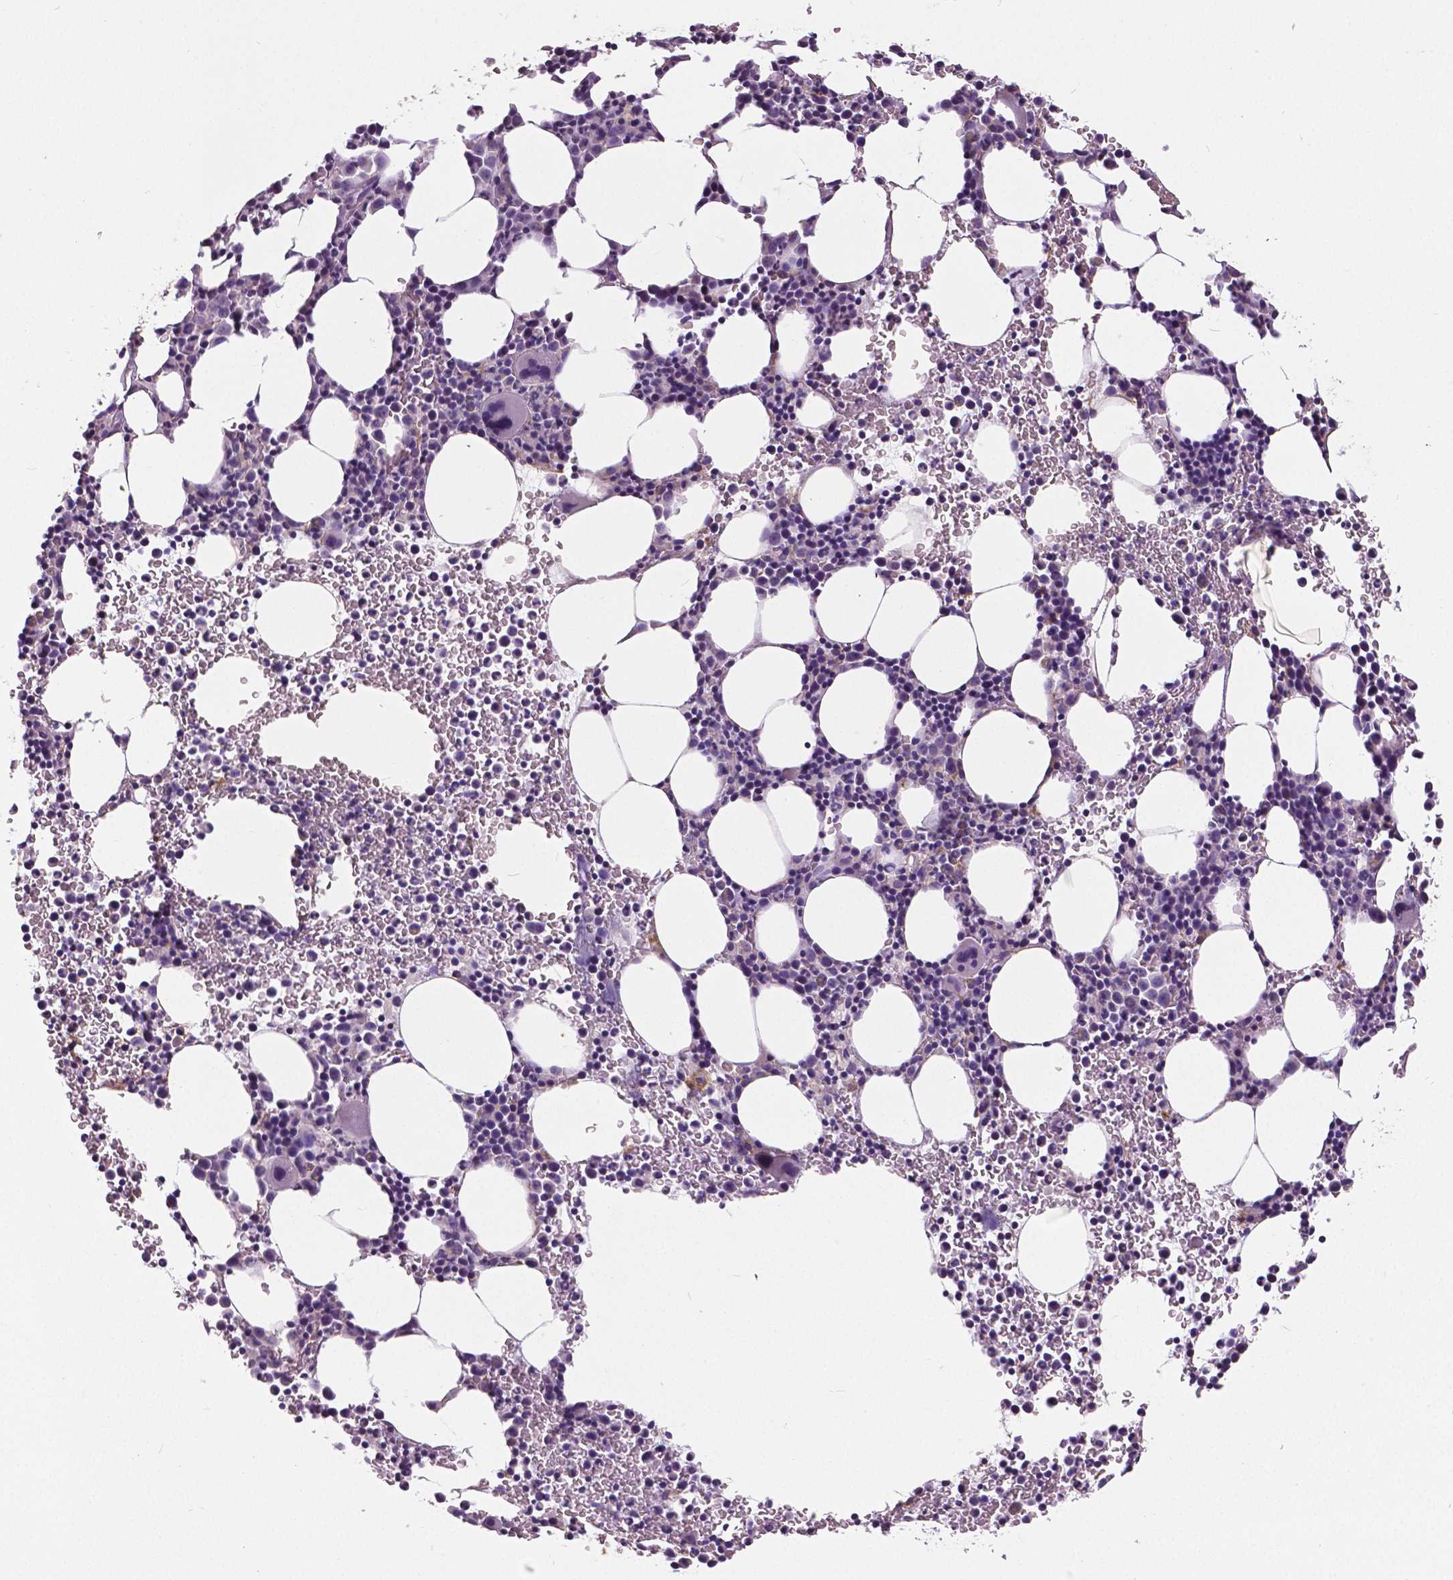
{"staining": {"intensity": "negative", "quantity": "none", "location": "none"}, "tissue": "bone marrow", "cell_type": "Hematopoietic cells", "image_type": "normal", "snomed": [{"axis": "morphology", "description": "Normal tissue, NOS"}, {"axis": "topography", "description": "Bone marrow"}], "caption": "This is an IHC photomicrograph of unremarkable human bone marrow. There is no staining in hematopoietic cells.", "gene": "FOXA1", "patient": {"sex": "male", "age": 58}}